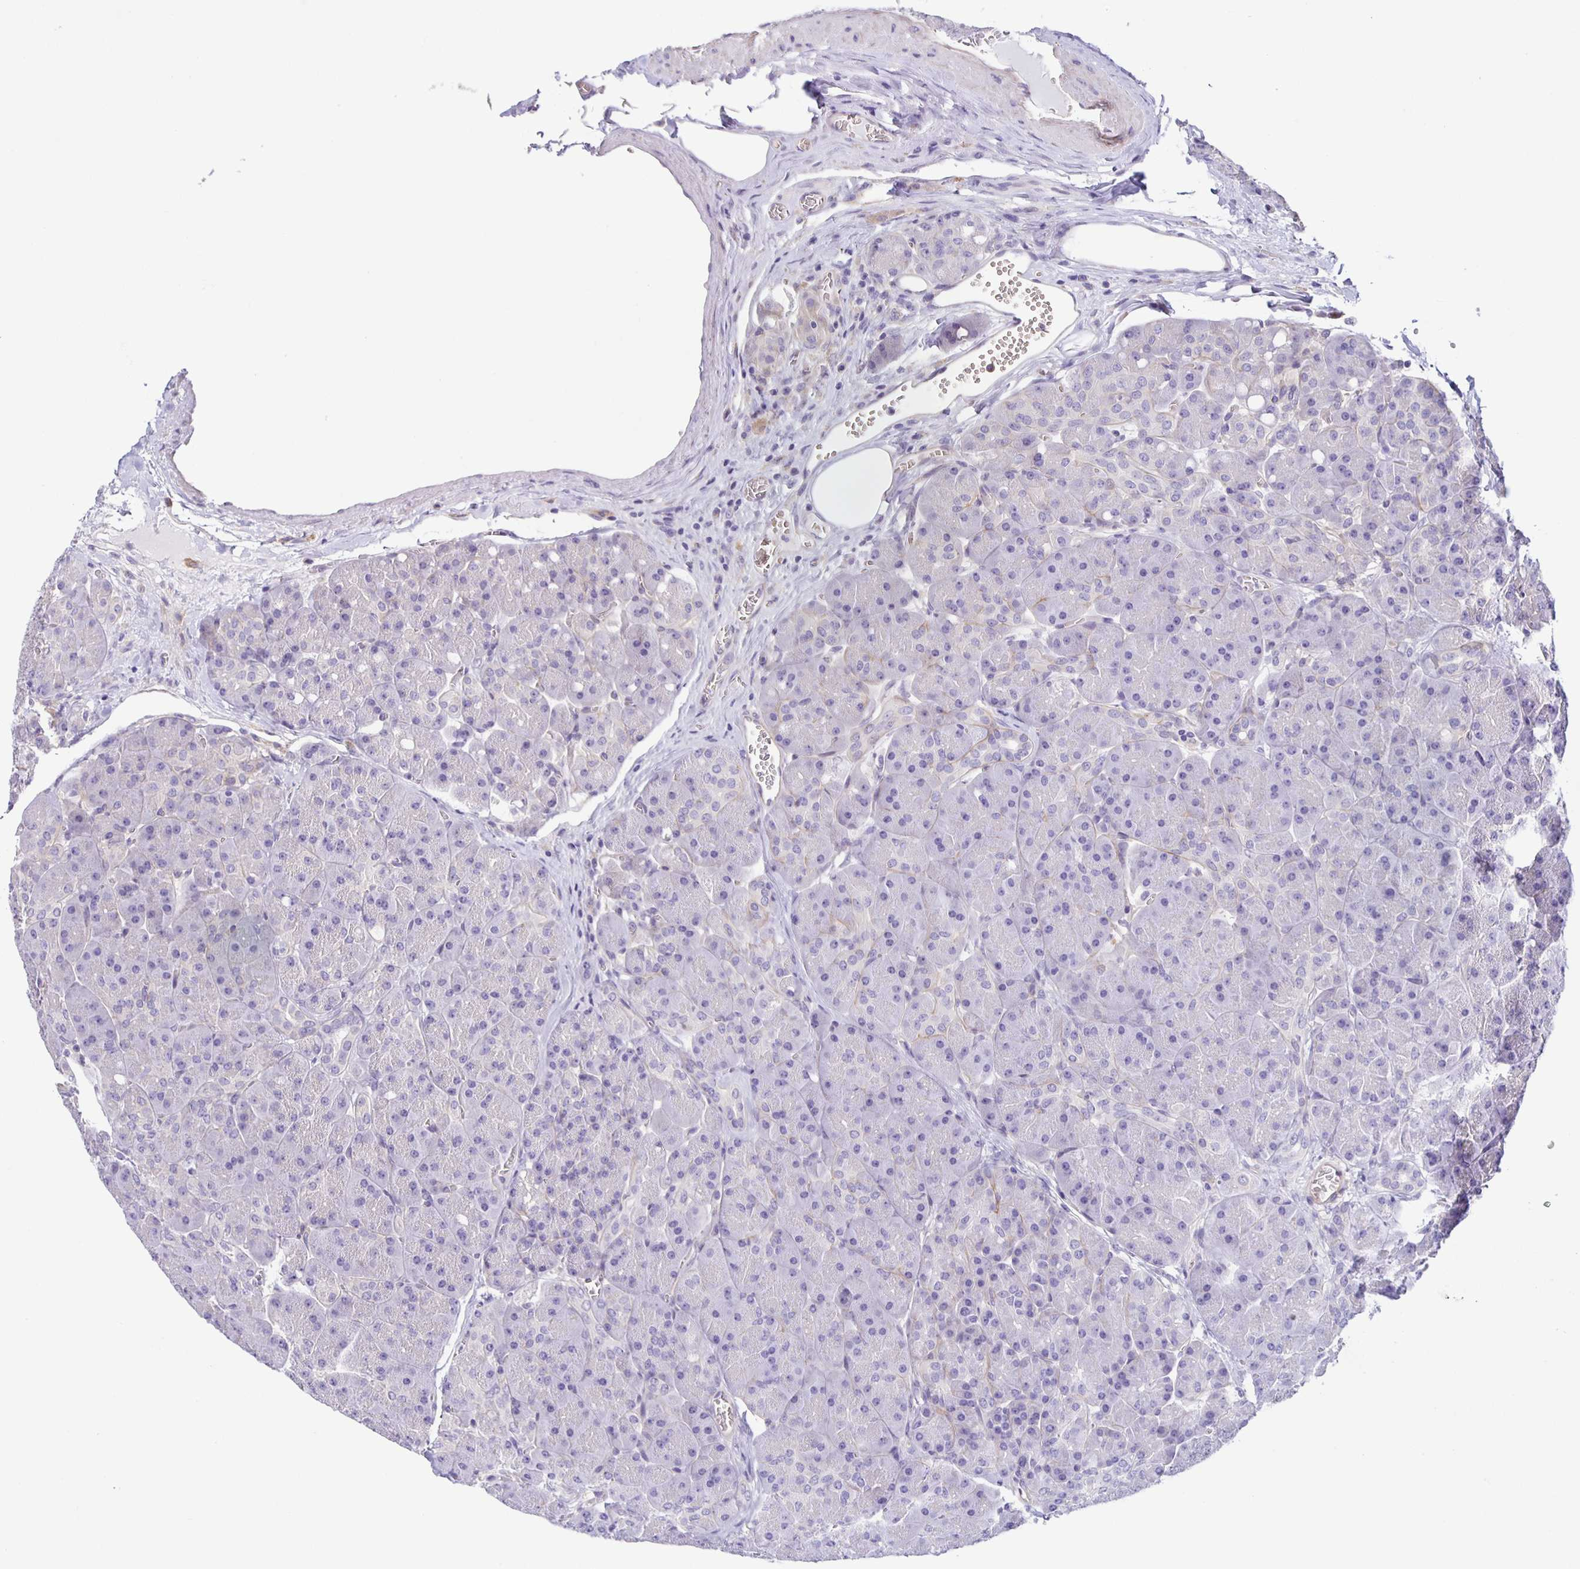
{"staining": {"intensity": "negative", "quantity": "none", "location": "none"}, "tissue": "pancreas", "cell_type": "Exocrine glandular cells", "image_type": "normal", "snomed": [{"axis": "morphology", "description": "Normal tissue, NOS"}, {"axis": "topography", "description": "Pancreas"}], "caption": "Immunohistochemistry image of benign human pancreas stained for a protein (brown), which demonstrates no expression in exocrine glandular cells. The staining was performed using DAB to visualize the protein expression in brown, while the nuclei were stained in blue with hematoxylin (Magnification: 20x).", "gene": "BOLL", "patient": {"sex": "male", "age": 55}}